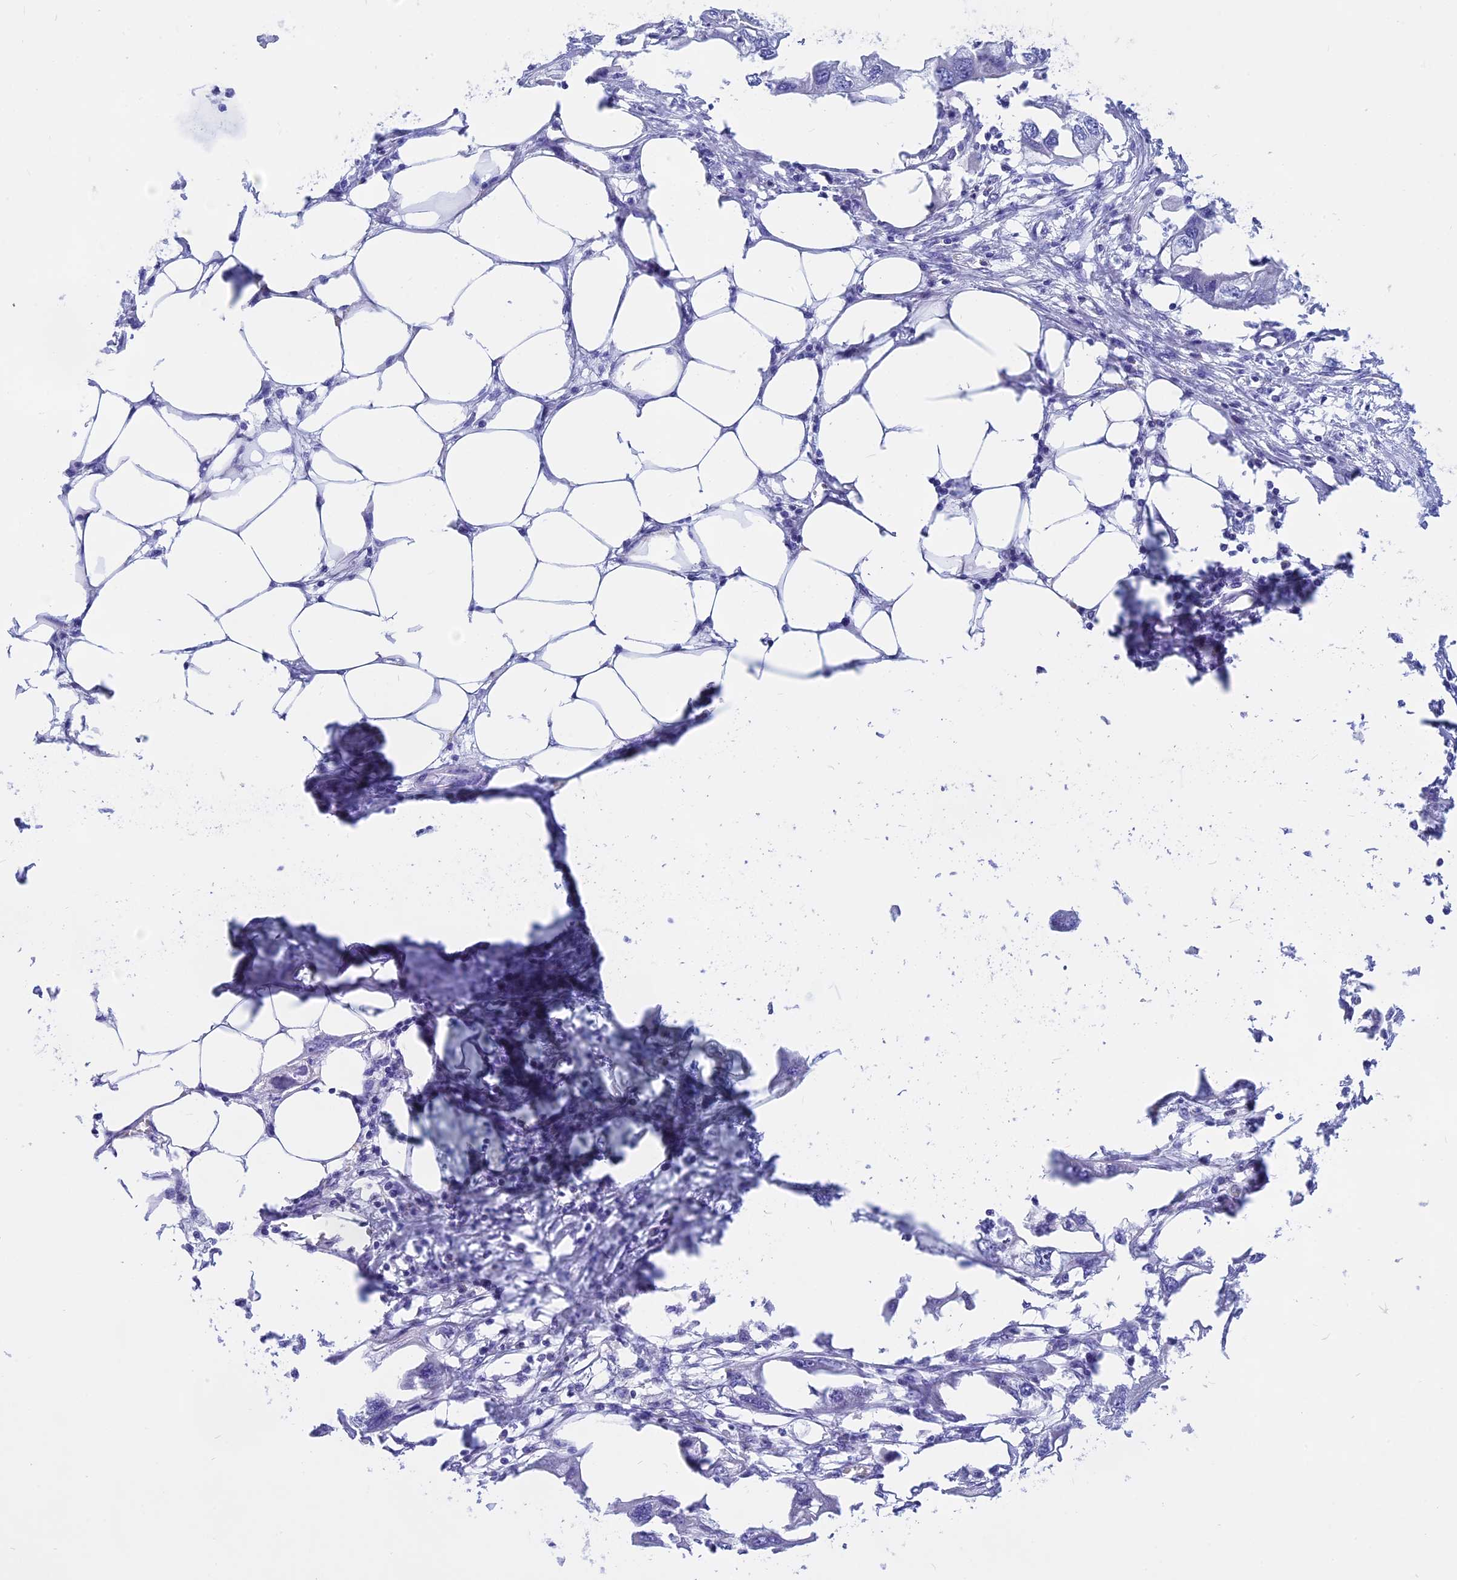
{"staining": {"intensity": "negative", "quantity": "none", "location": "none"}, "tissue": "endometrial cancer", "cell_type": "Tumor cells", "image_type": "cancer", "snomed": [{"axis": "morphology", "description": "Adenocarcinoma, NOS"}, {"axis": "morphology", "description": "Adenocarcinoma, metastatic, NOS"}, {"axis": "topography", "description": "Adipose tissue"}, {"axis": "topography", "description": "Endometrium"}], "caption": "This is a image of immunohistochemistry staining of endometrial cancer (adenocarcinoma), which shows no expression in tumor cells.", "gene": "ISCA1", "patient": {"sex": "female", "age": 67}}